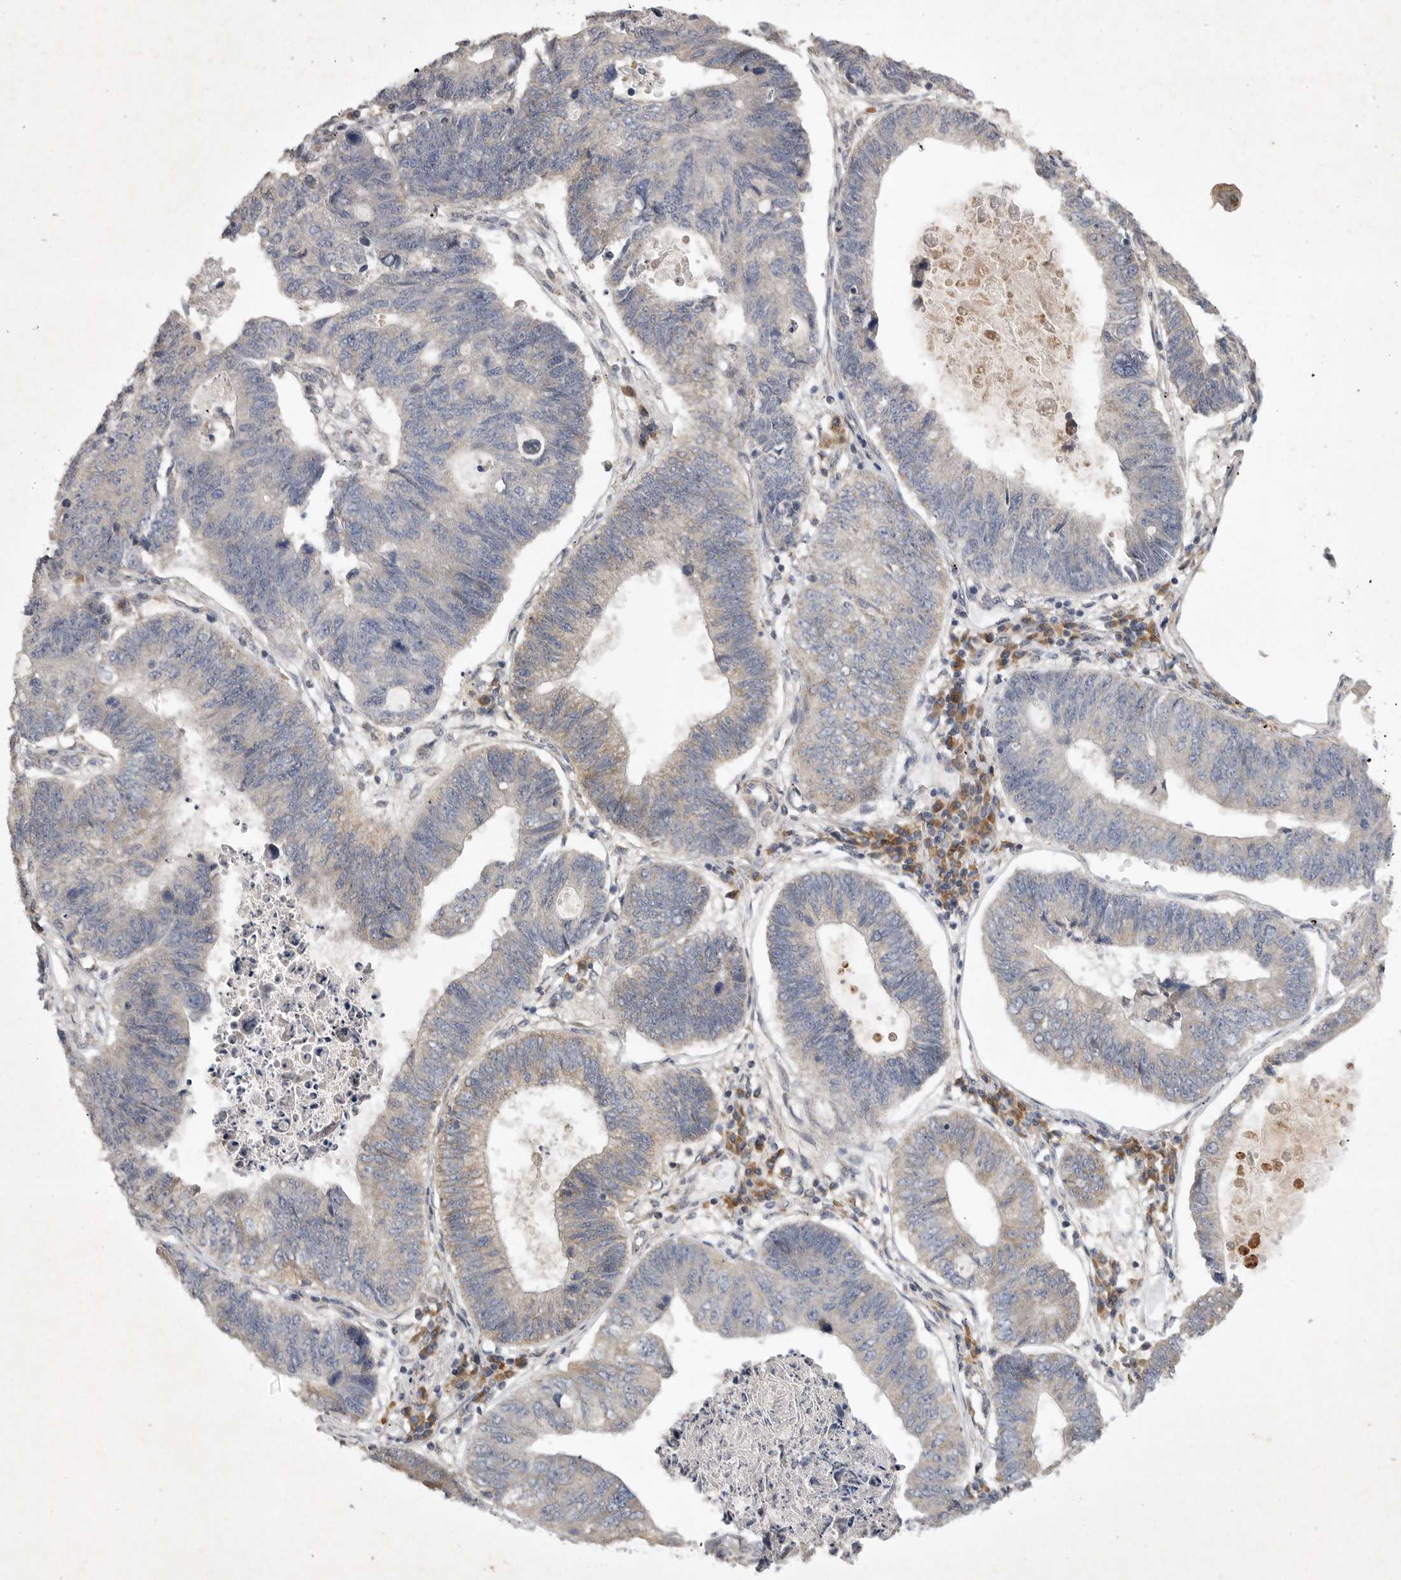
{"staining": {"intensity": "weak", "quantity": "25%-75%", "location": "cytoplasmic/membranous"}, "tissue": "stomach cancer", "cell_type": "Tumor cells", "image_type": "cancer", "snomed": [{"axis": "morphology", "description": "Adenocarcinoma, NOS"}, {"axis": "topography", "description": "Stomach"}], "caption": "Stomach cancer (adenocarcinoma) stained for a protein (brown) exhibits weak cytoplasmic/membranous positive expression in approximately 25%-75% of tumor cells.", "gene": "EDEM3", "patient": {"sex": "male", "age": 59}}